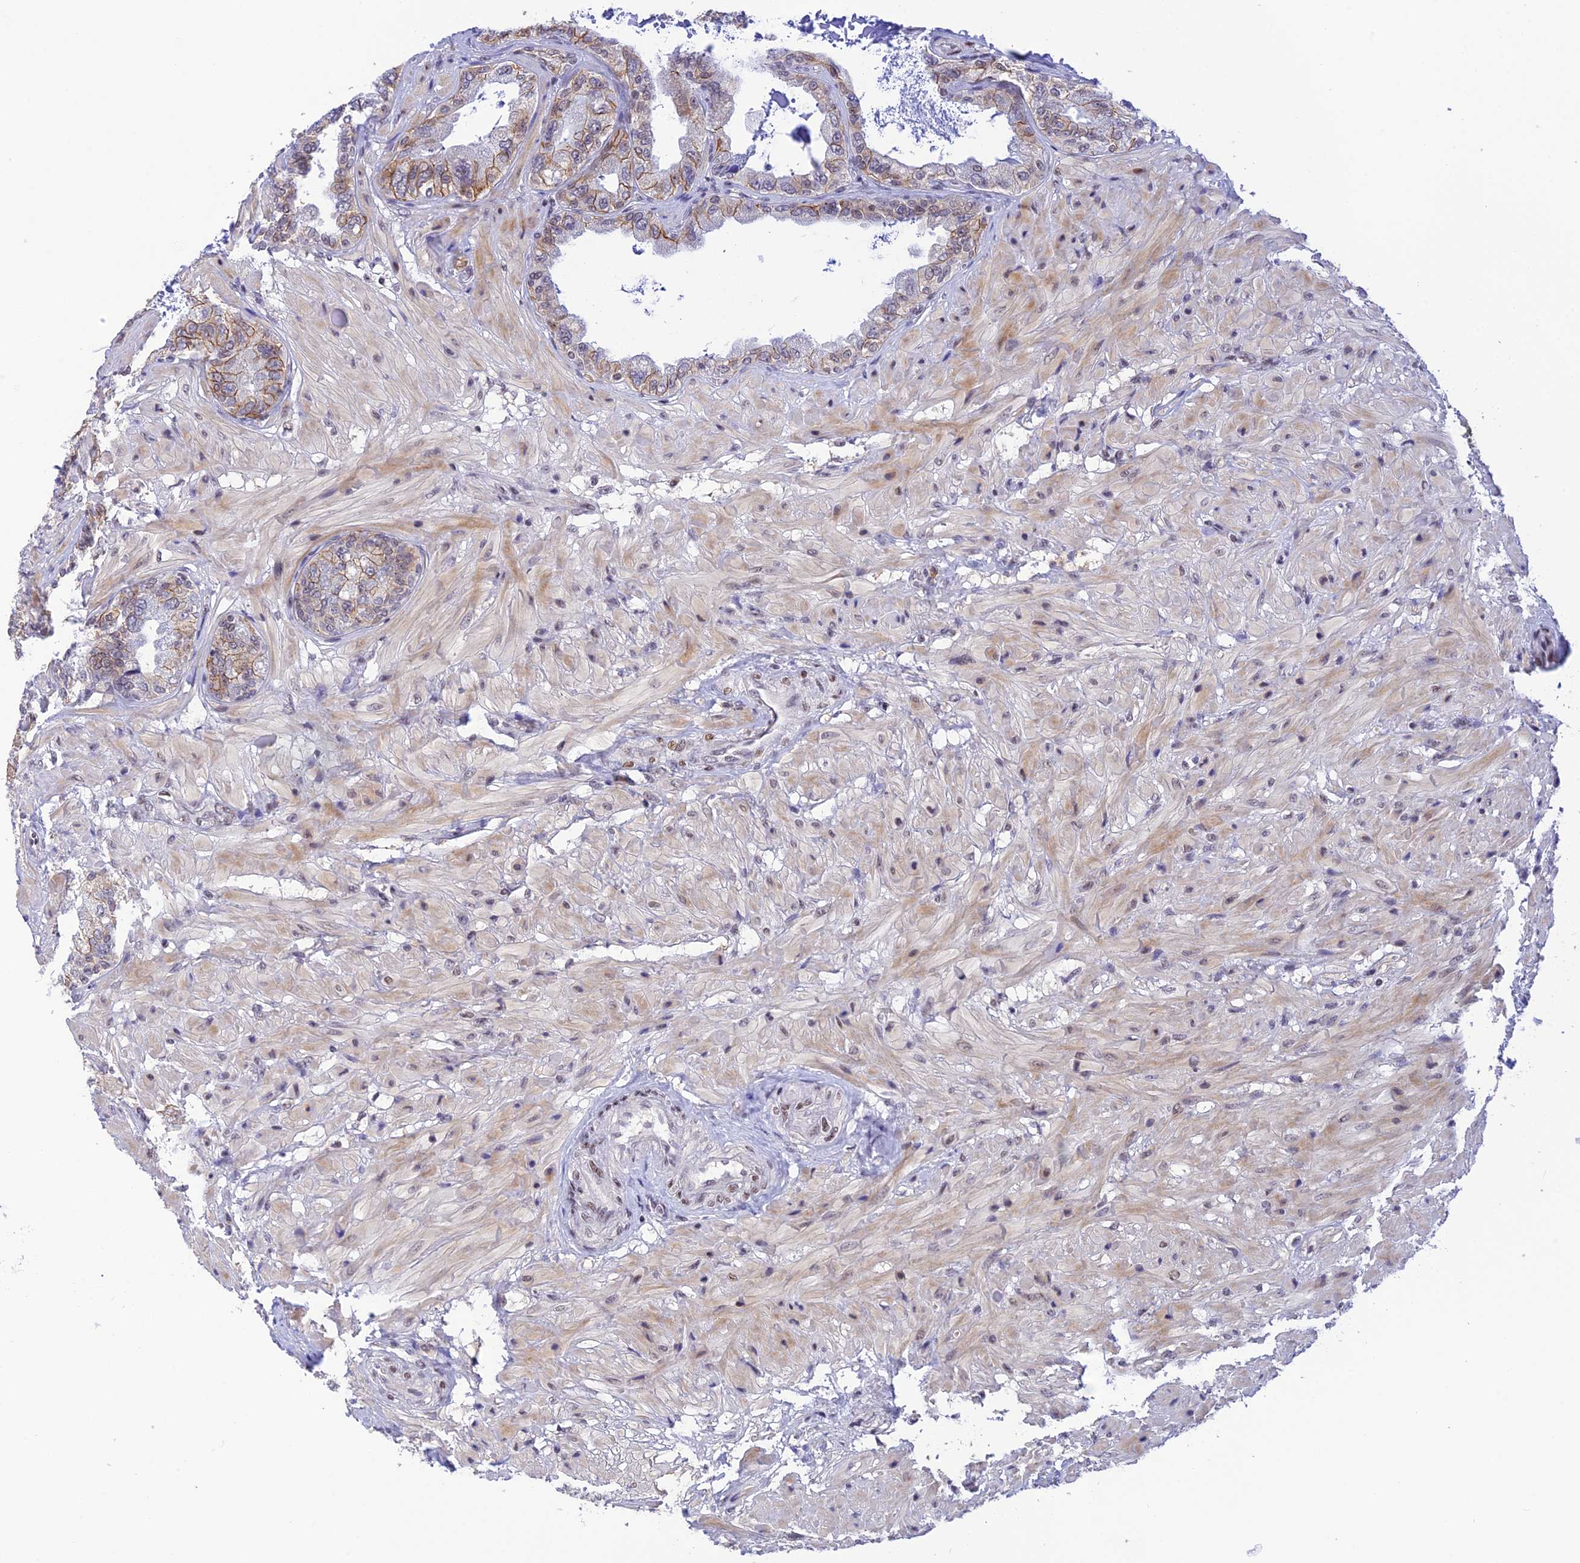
{"staining": {"intensity": "moderate", "quantity": "25%-75%", "location": "cytoplasmic/membranous,nuclear"}, "tissue": "seminal vesicle", "cell_type": "Glandular cells", "image_type": "normal", "snomed": [{"axis": "morphology", "description": "Normal tissue, NOS"}, {"axis": "topography", "description": "Seminal veicle"}], "caption": "Seminal vesicle stained with DAB IHC displays medium levels of moderate cytoplasmic/membranous,nuclear expression in approximately 25%-75% of glandular cells. (brown staining indicates protein expression, while blue staining denotes nuclei).", "gene": "THAP11", "patient": {"sex": "male", "age": 63}}